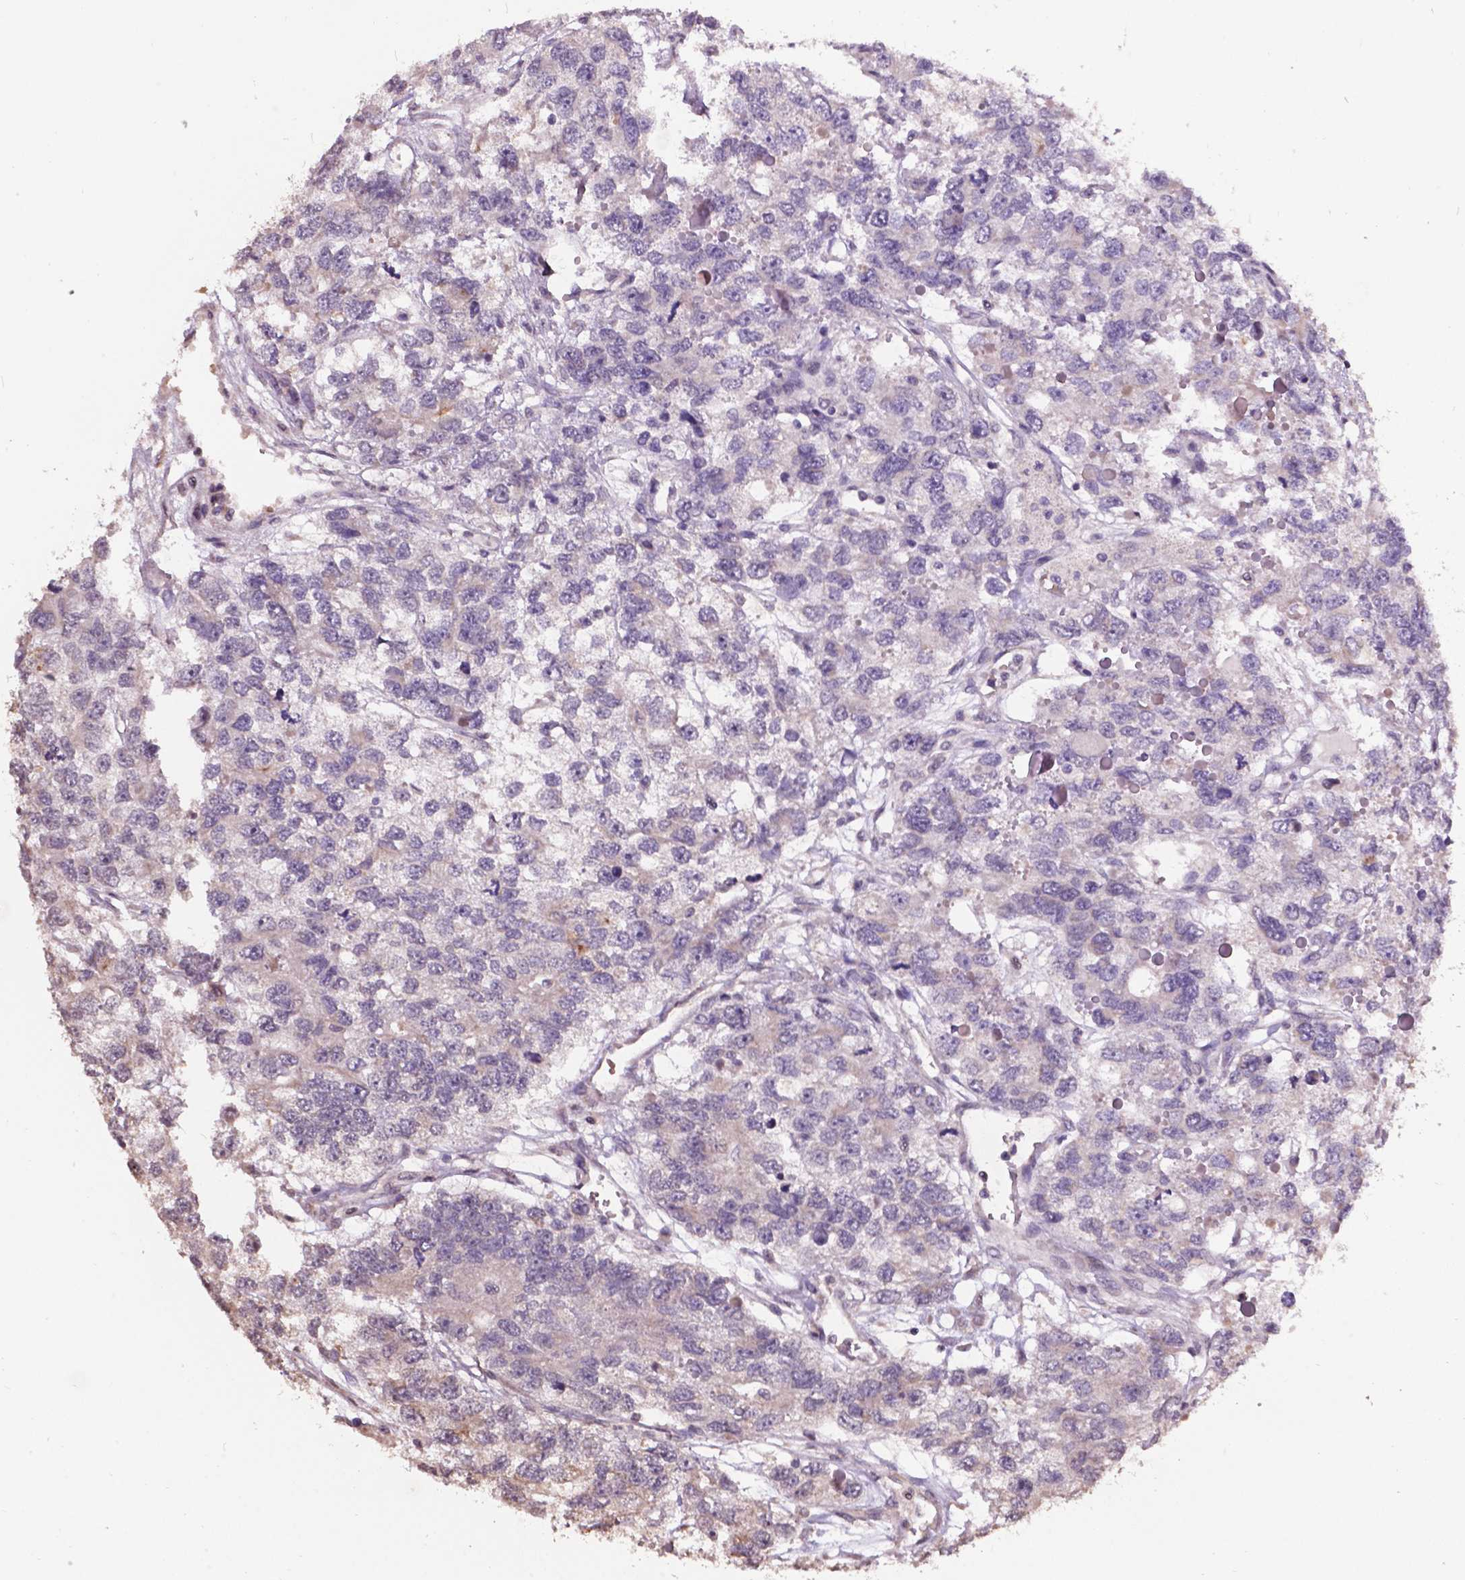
{"staining": {"intensity": "negative", "quantity": "none", "location": "none"}, "tissue": "testis cancer", "cell_type": "Tumor cells", "image_type": "cancer", "snomed": [{"axis": "morphology", "description": "Seminoma, NOS"}, {"axis": "topography", "description": "Testis"}], "caption": "Immunohistochemistry (IHC) histopathology image of testis seminoma stained for a protein (brown), which exhibits no expression in tumor cells. The staining is performed using DAB (3,3'-diaminobenzidine) brown chromogen with nuclei counter-stained in using hematoxylin.", "gene": "GLRA2", "patient": {"sex": "male", "age": 52}}